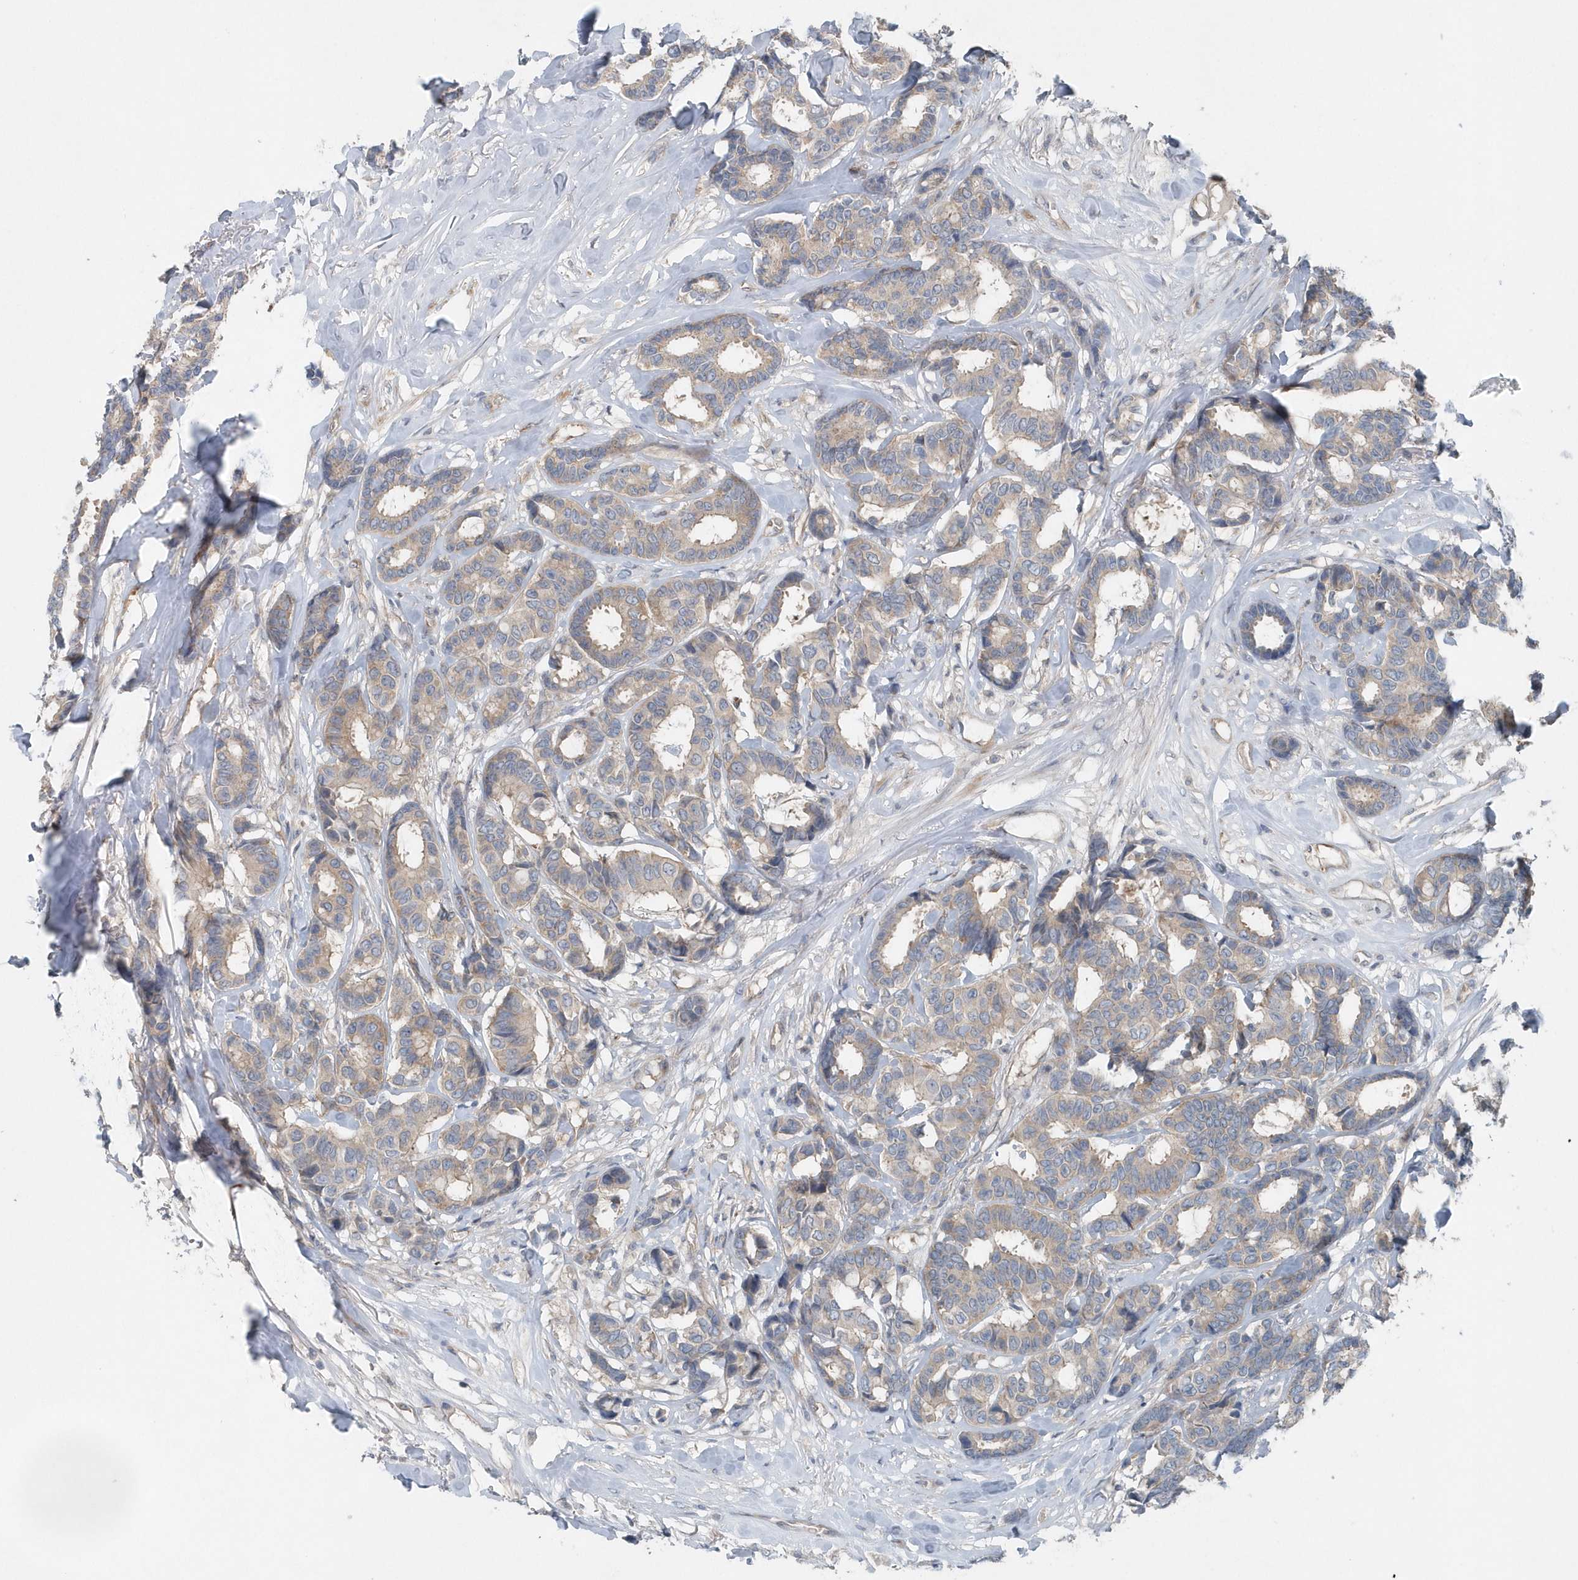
{"staining": {"intensity": "weak", "quantity": "25%-75%", "location": "cytoplasmic/membranous"}, "tissue": "breast cancer", "cell_type": "Tumor cells", "image_type": "cancer", "snomed": [{"axis": "morphology", "description": "Duct carcinoma"}, {"axis": "topography", "description": "Breast"}], "caption": "This is an image of immunohistochemistry staining of breast invasive ductal carcinoma, which shows weak expression in the cytoplasmic/membranous of tumor cells.", "gene": "MCC", "patient": {"sex": "female", "age": 87}}